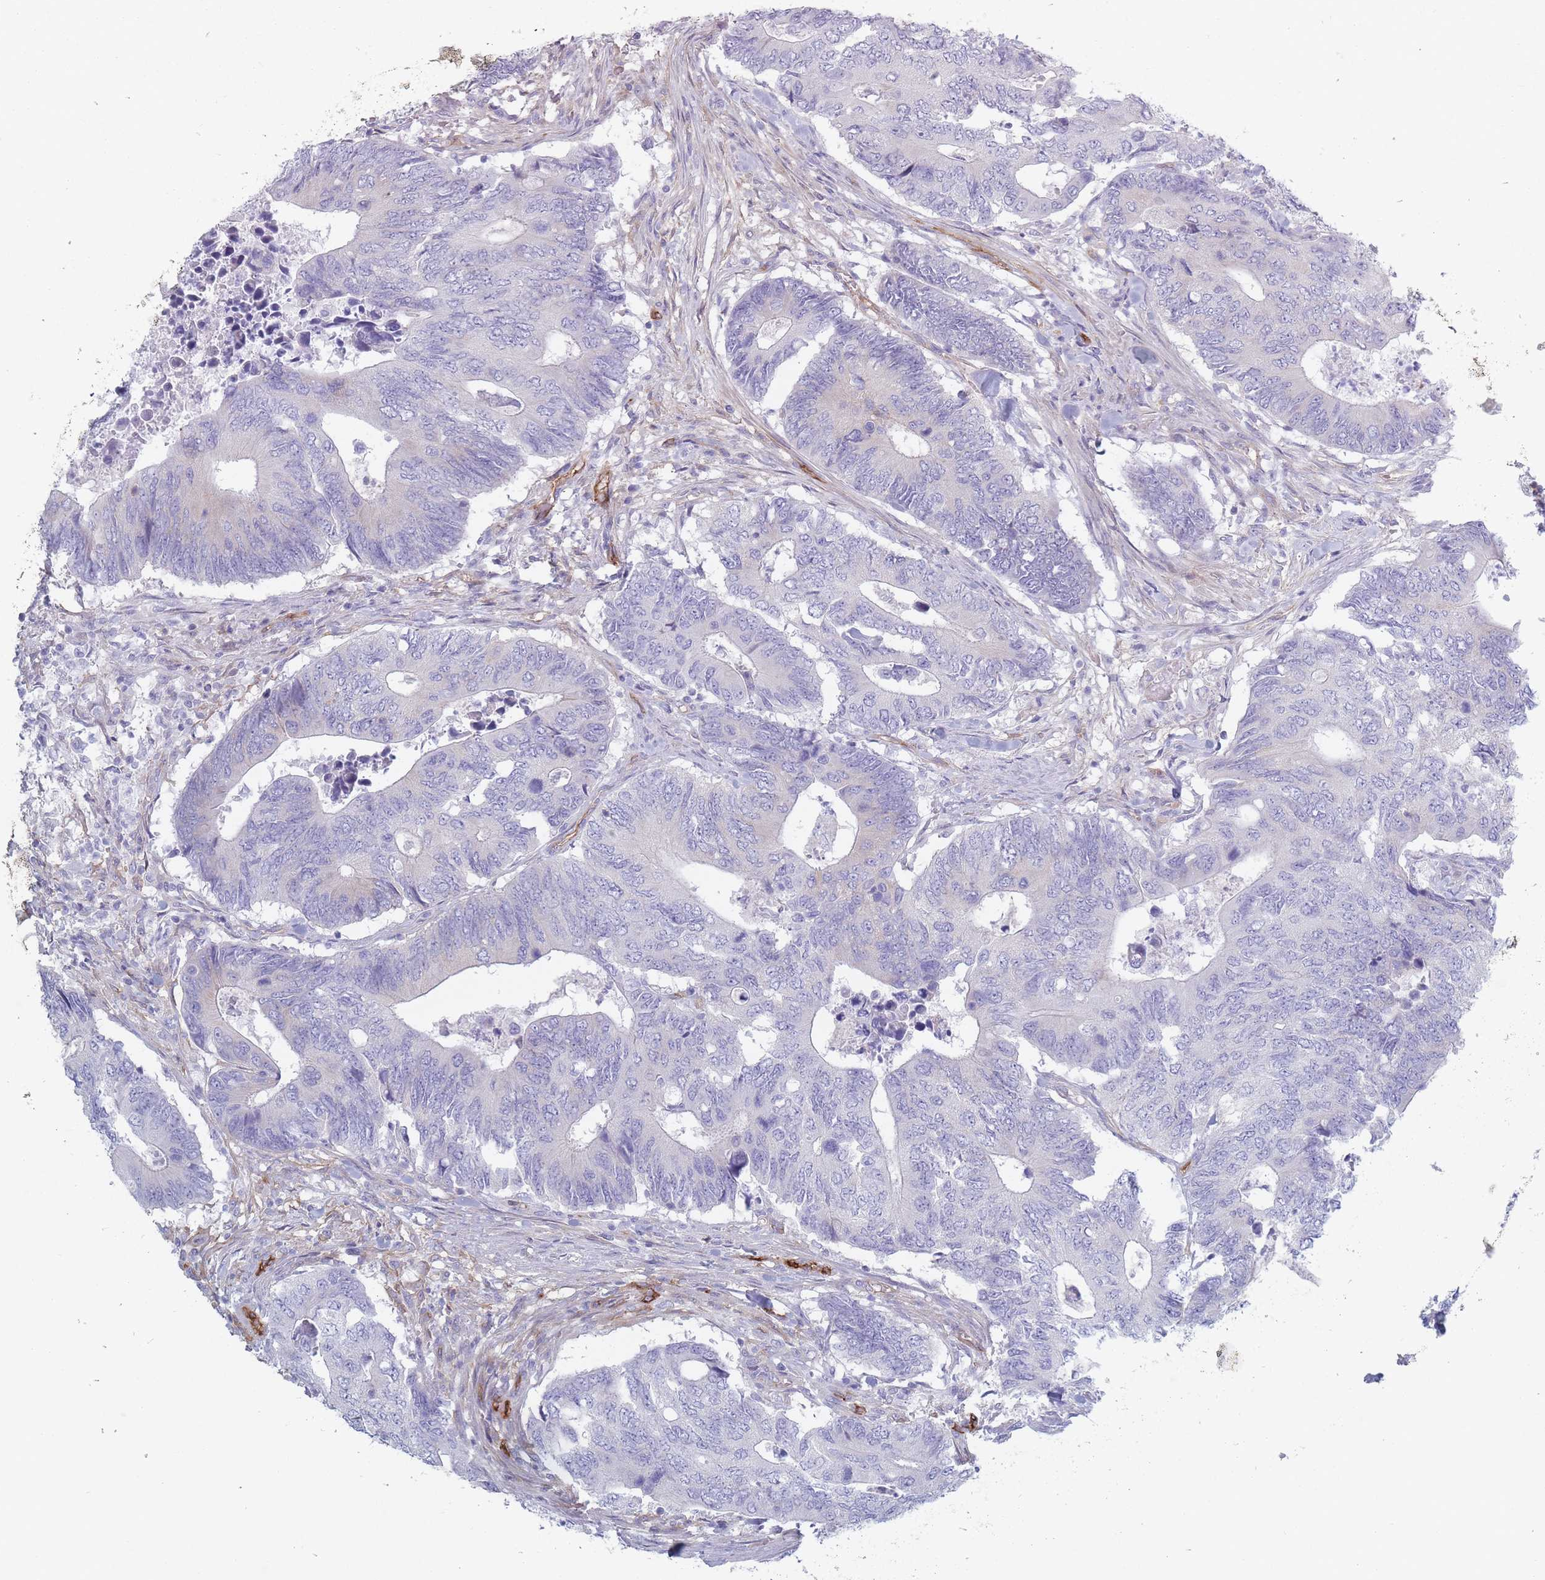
{"staining": {"intensity": "negative", "quantity": "none", "location": "none"}, "tissue": "colorectal cancer", "cell_type": "Tumor cells", "image_type": "cancer", "snomed": [{"axis": "morphology", "description": "Adenocarcinoma, NOS"}, {"axis": "topography", "description": "Colon"}], "caption": "High power microscopy photomicrograph of an immunohistochemistry histopathology image of adenocarcinoma (colorectal), revealing no significant expression in tumor cells.", "gene": "PLPP1", "patient": {"sex": "male", "age": 87}}